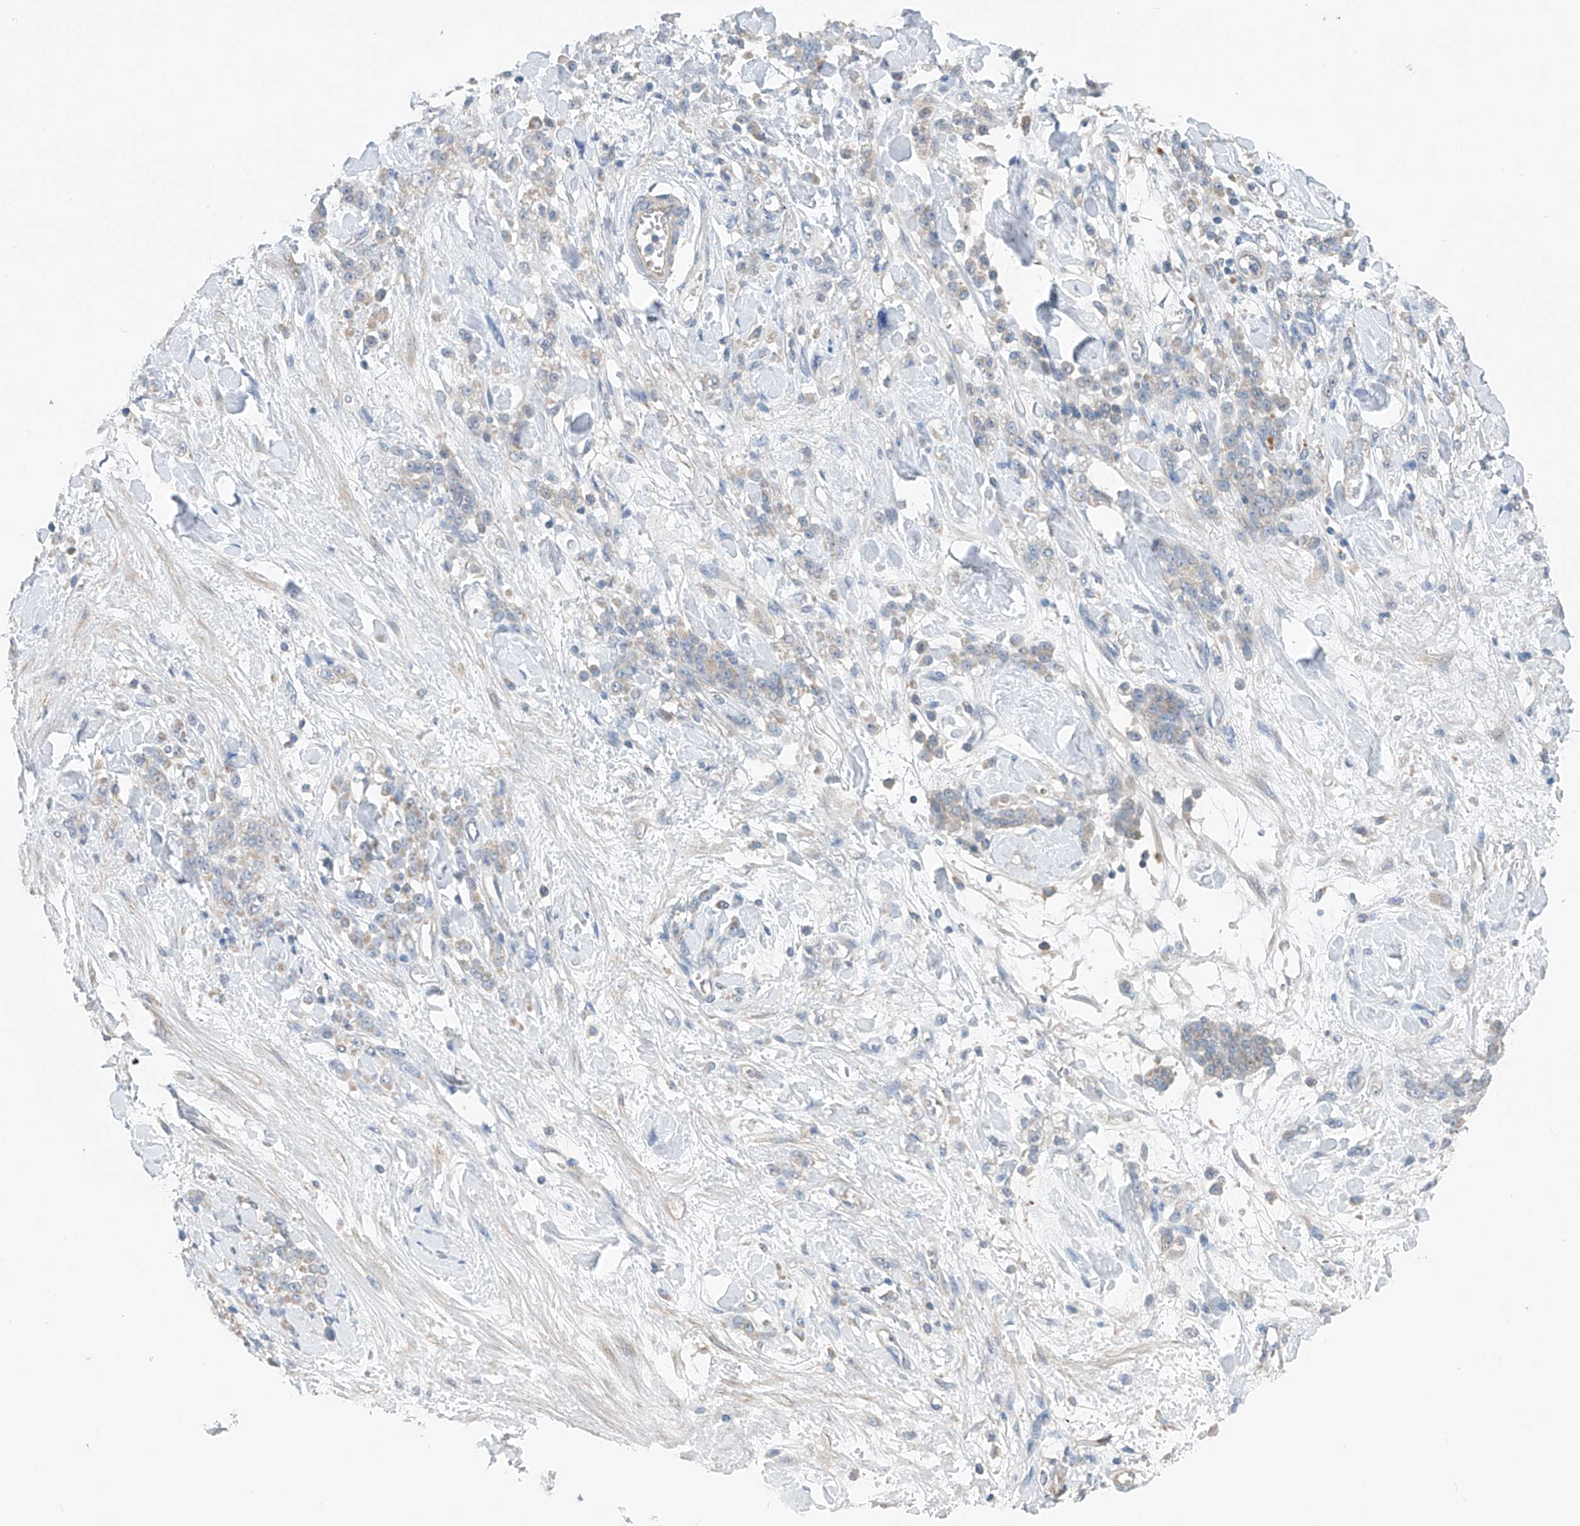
{"staining": {"intensity": "weak", "quantity": "25%-75%", "location": "cytoplasmic/membranous"}, "tissue": "stomach cancer", "cell_type": "Tumor cells", "image_type": "cancer", "snomed": [{"axis": "morphology", "description": "Normal tissue, NOS"}, {"axis": "morphology", "description": "Adenocarcinoma, NOS"}, {"axis": "topography", "description": "Stomach"}], "caption": "Weak cytoplasmic/membranous expression is seen in about 25%-75% of tumor cells in stomach cancer (adenocarcinoma).", "gene": "SYN3", "patient": {"sex": "male", "age": 82}}